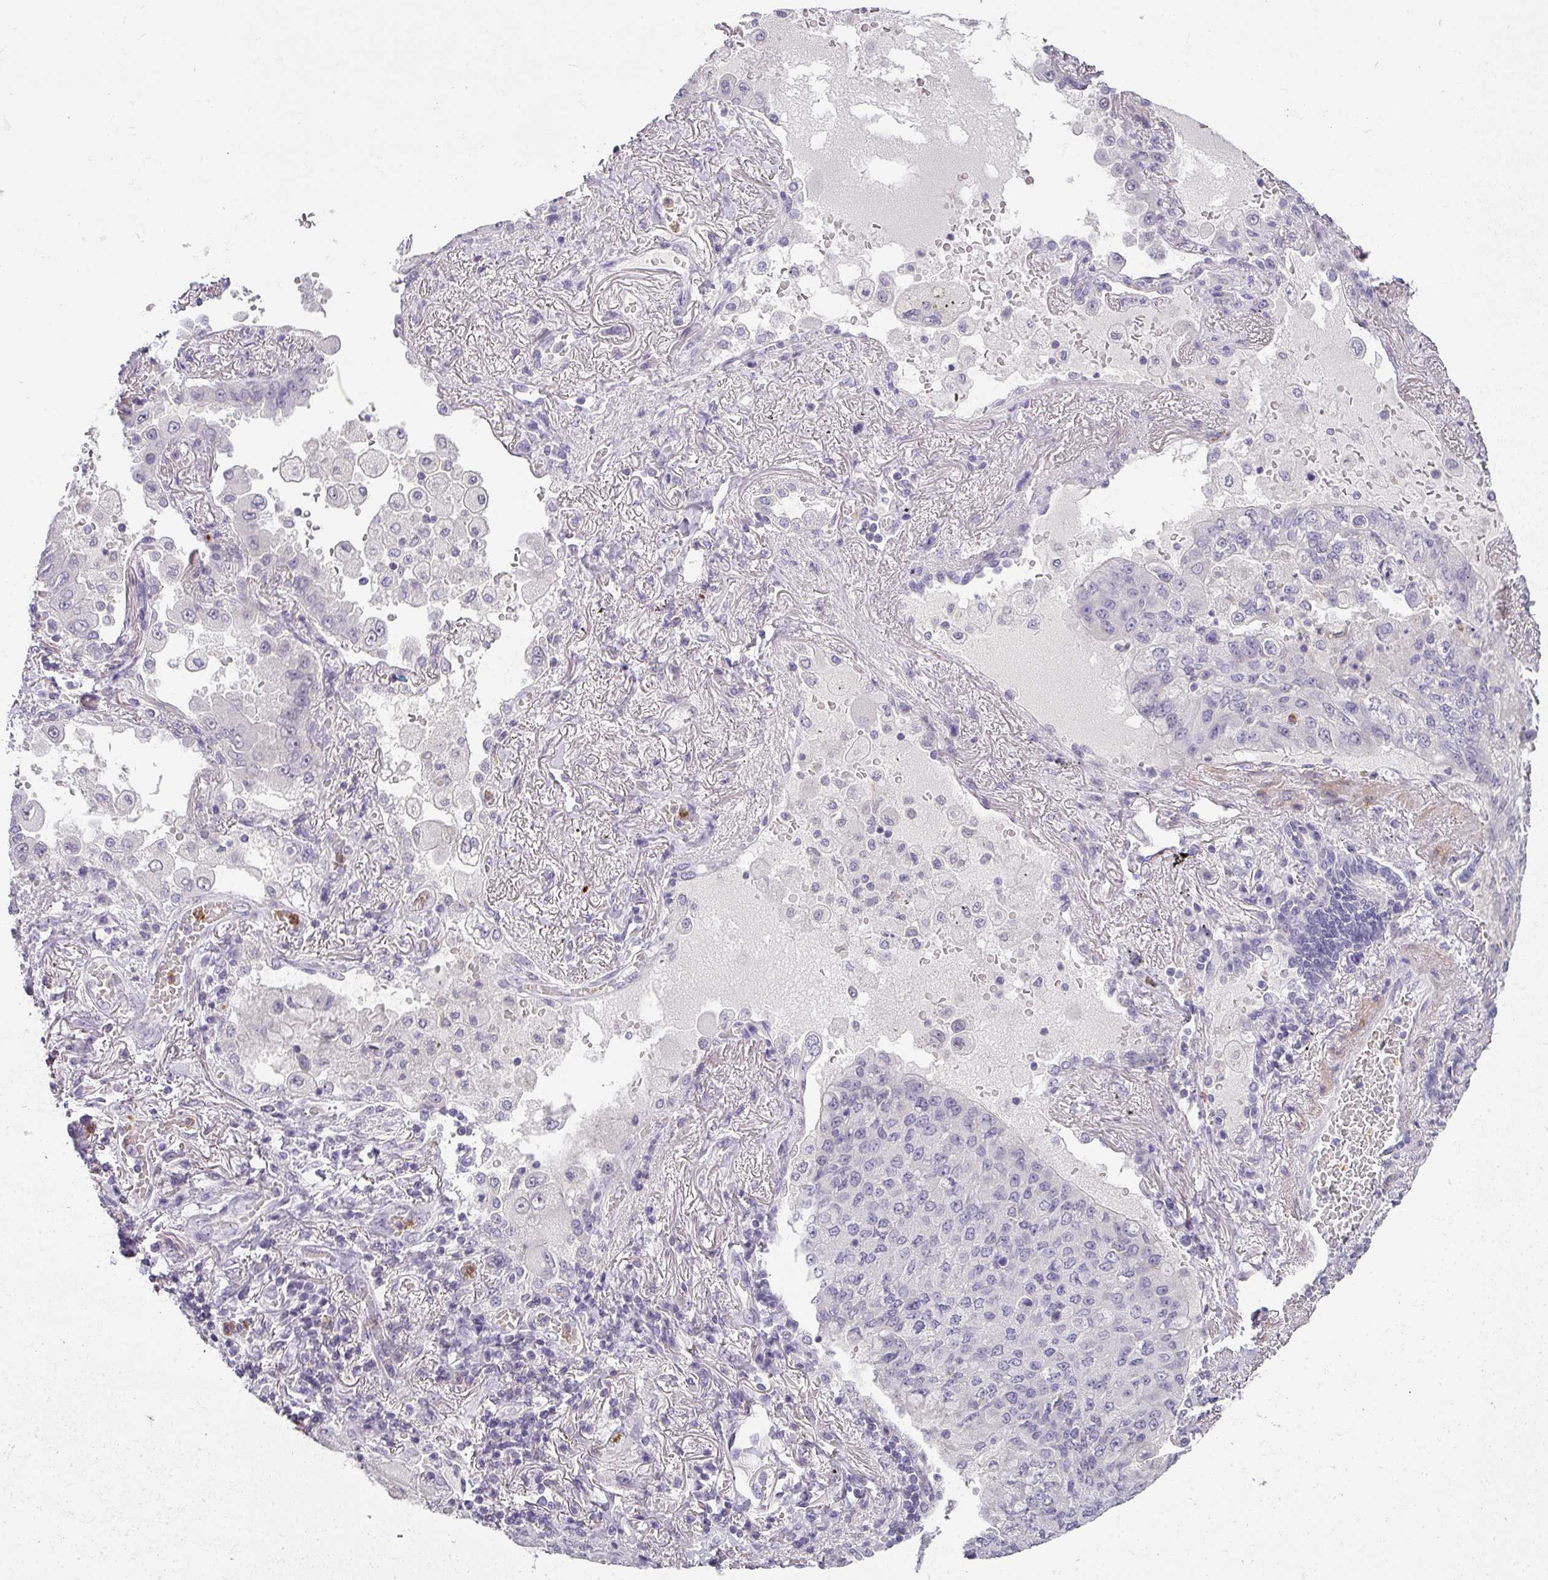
{"staining": {"intensity": "negative", "quantity": "none", "location": "none"}, "tissue": "lung cancer", "cell_type": "Tumor cells", "image_type": "cancer", "snomed": [{"axis": "morphology", "description": "Squamous cell carcinoma, NOS"}, {"axis": "topography", "description": "Lung"}], "caption": "Lung cancer was stained to show a protein in brown. There is no significant staining in tumor cells.", "gene": "BTLA", "patient": {"sex": "male", "age": 74}}